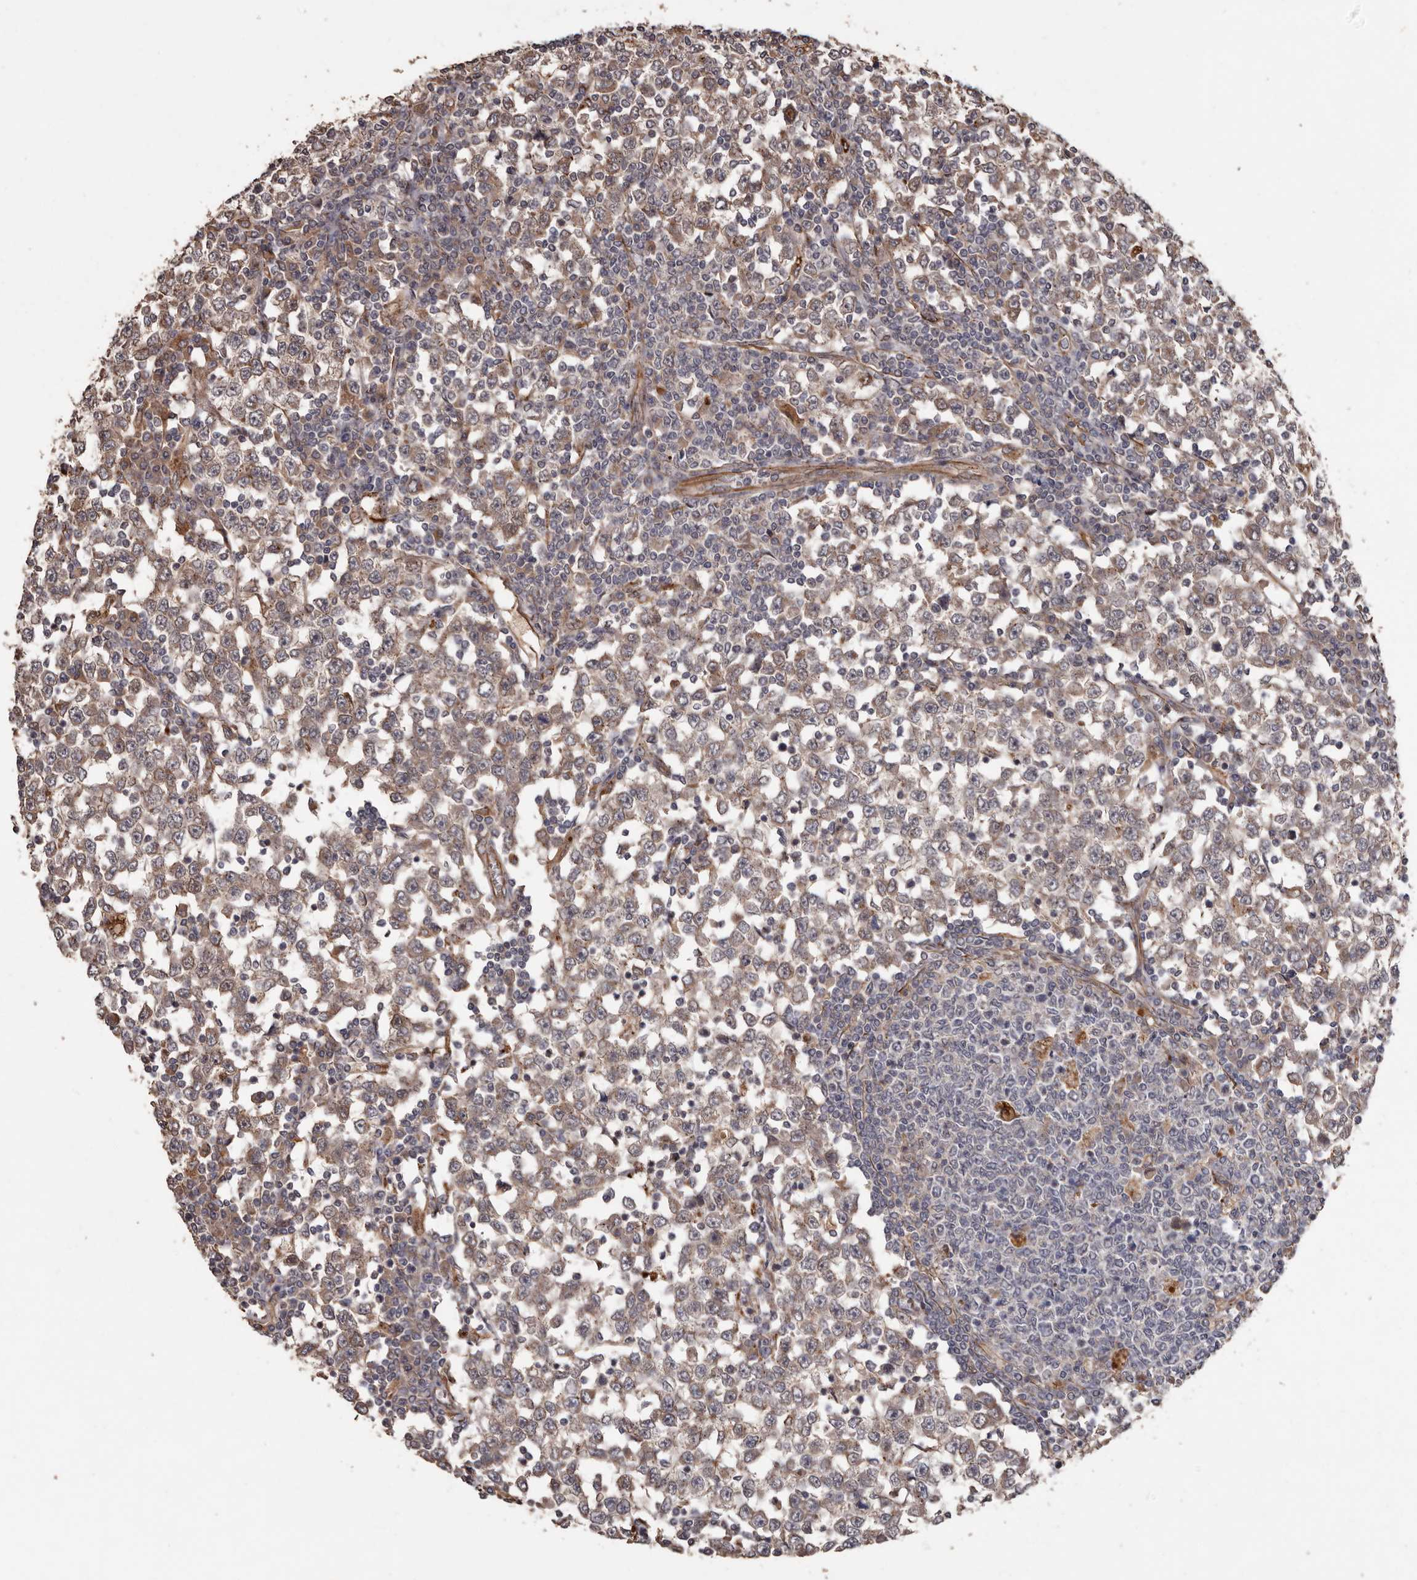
{"staining": {"intensity": "weak", "quantity": ">75%", "location": "cytoplasmic/membranous"}, "tissue": "testis cancer", "cell_type": "Tumor cells", "image_type": "cancer", "snomed": [{"axis": "morphology", "description": "Seminoma, NOS"}, {"axis": "topography", "description": "Testis"}], "caption": "Immunohistochemistry staining of seminoma (testis), which exhibits low levels of weak cytoplasmic/membranous positivity in about >75% of tumor cells indicating weak cytoplasmic/membranous protein expression. The staining was performed using DAB (3,3'-diaminobenzidine) (brown) for protein detection and nuclei were counterstained in hematoxylin (blue).", "gene": "BRAT1", "patient": {"sex": "male", "age": 65}}